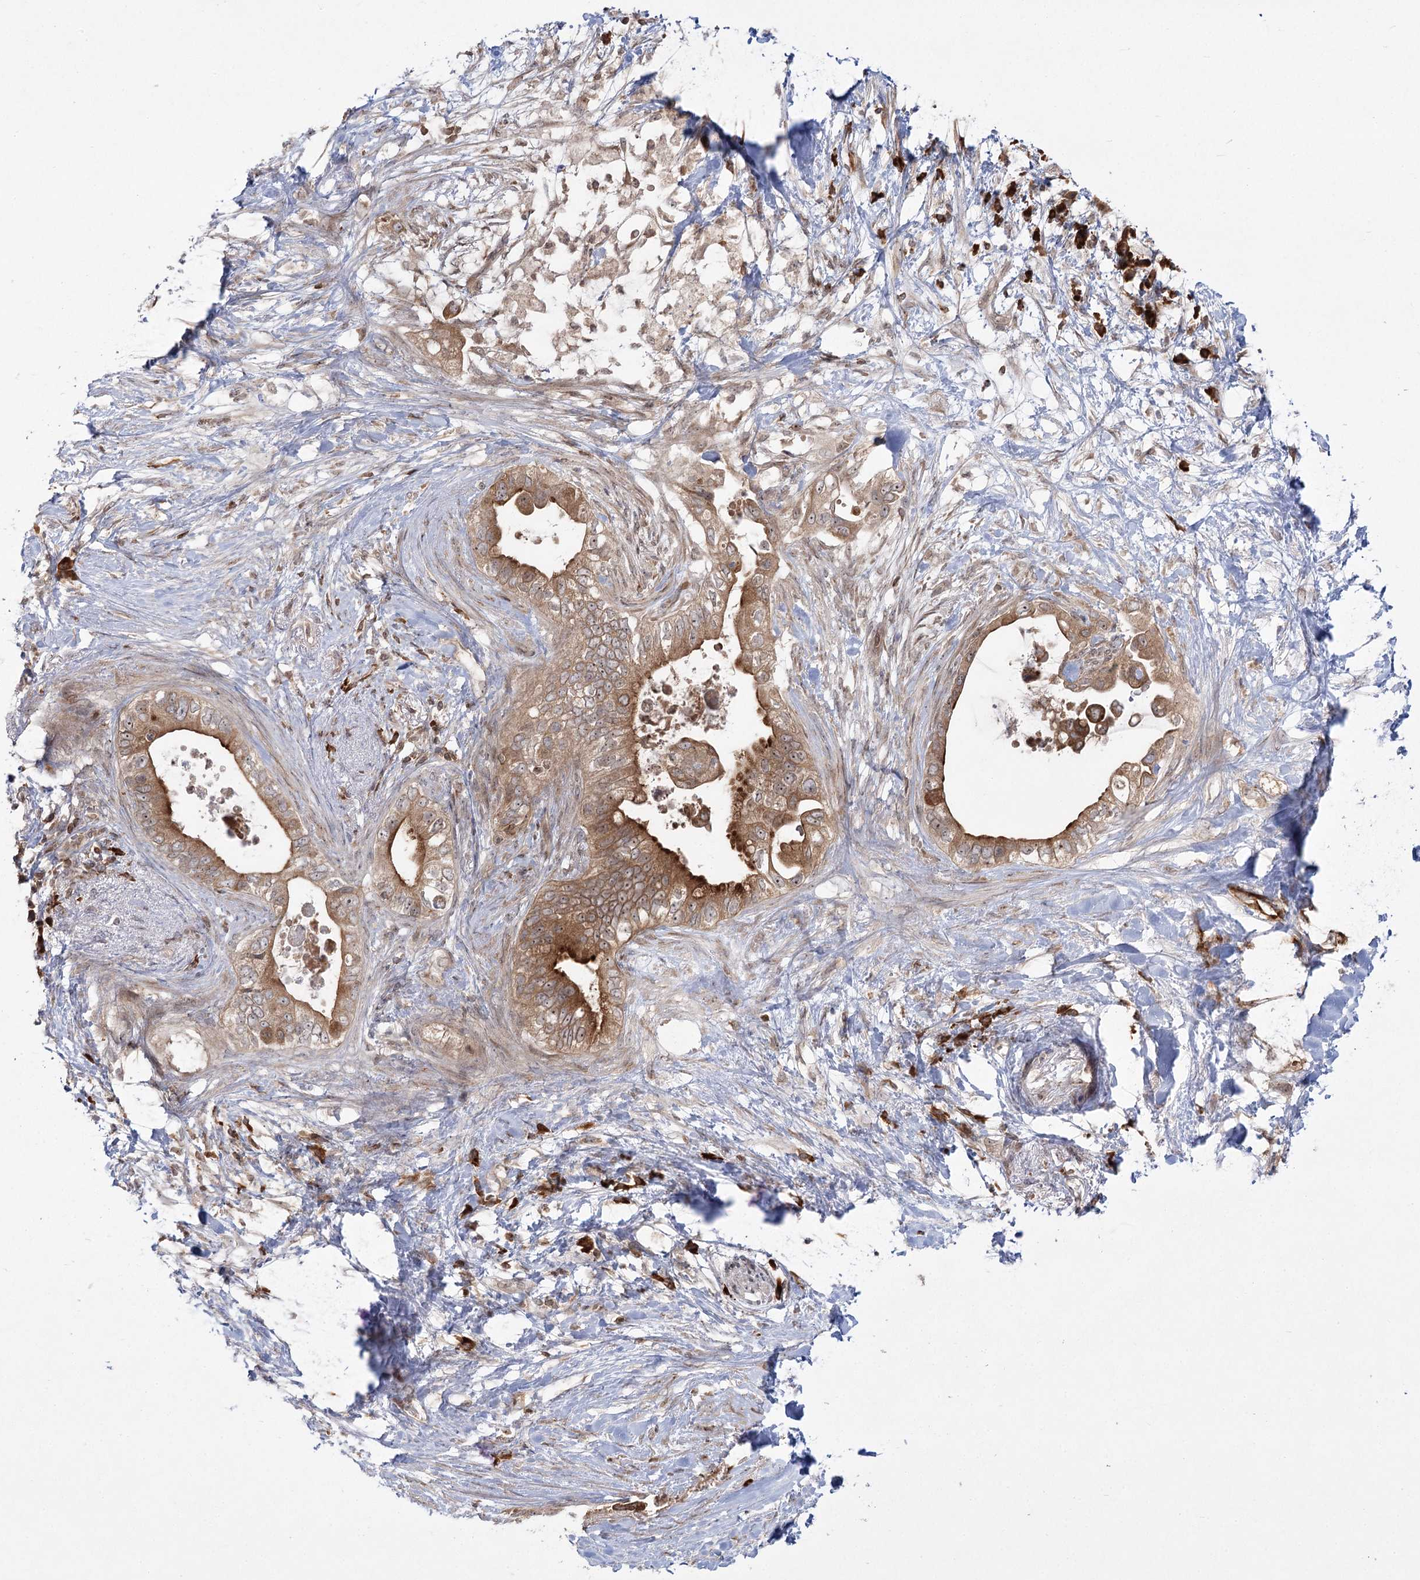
{"staining": {"intensity": "moderate", "quantity": ">75%", "location": "cytoplasmic/membranous"}, "tissue": "pancreatic cancer", "cell_type": "Tumor cells", "image_type": "cancer", "snomed": [{"axis": "morphology", "description": "Adenocarcinoma, NOS"}, {"axis": "topography", "description": "Pancreas"}], "caption": "Immunohistochemistry (DAB (3,3'-diaminobenzidine)) staining of human pancreatic cancer shows moderate cytoplasmic/membranous protein positivity in approximately >75% of tumor cells.", "gene": "SYTL1", "patient": {"sex": "female", "age": 56}}